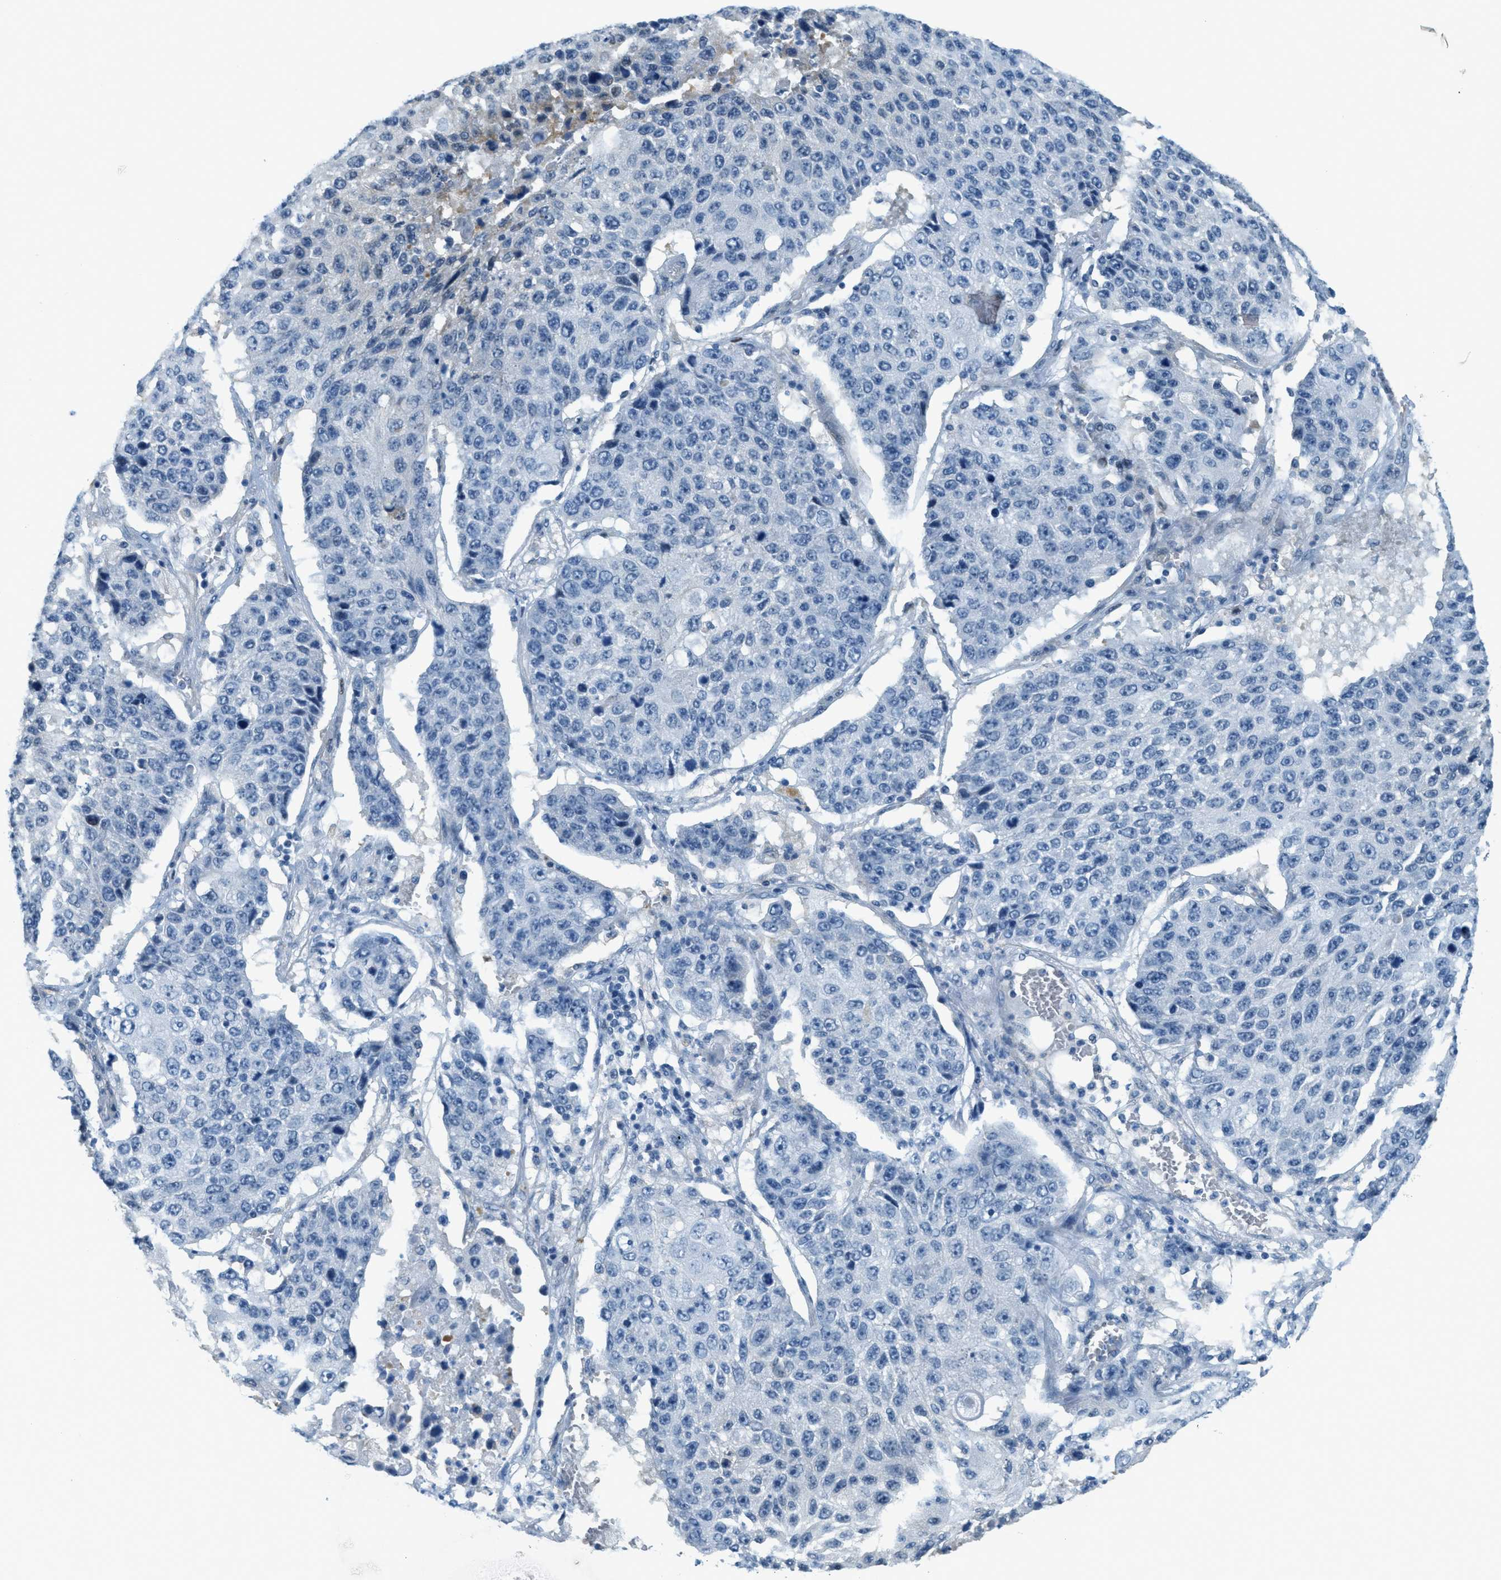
{"staining": {"intensity": "negative", "quantity": "none", "location": "none"}, "tissue": "lung cancer", "cell_type": "Tumor cells", "image_type": "cancer", "snomed": [{"axis": "morphology", "description": "Squamous cell carcinoma, NOS"}, {"axis": "topography", "description": "Lung"}], "caption": "An image of squamous cell carcinoma (lung) stained for a protein demonstrates no brown staining in tumor cells.", "gene": "CYP4X1", "patient": {"sex": "male", "age": 61}}